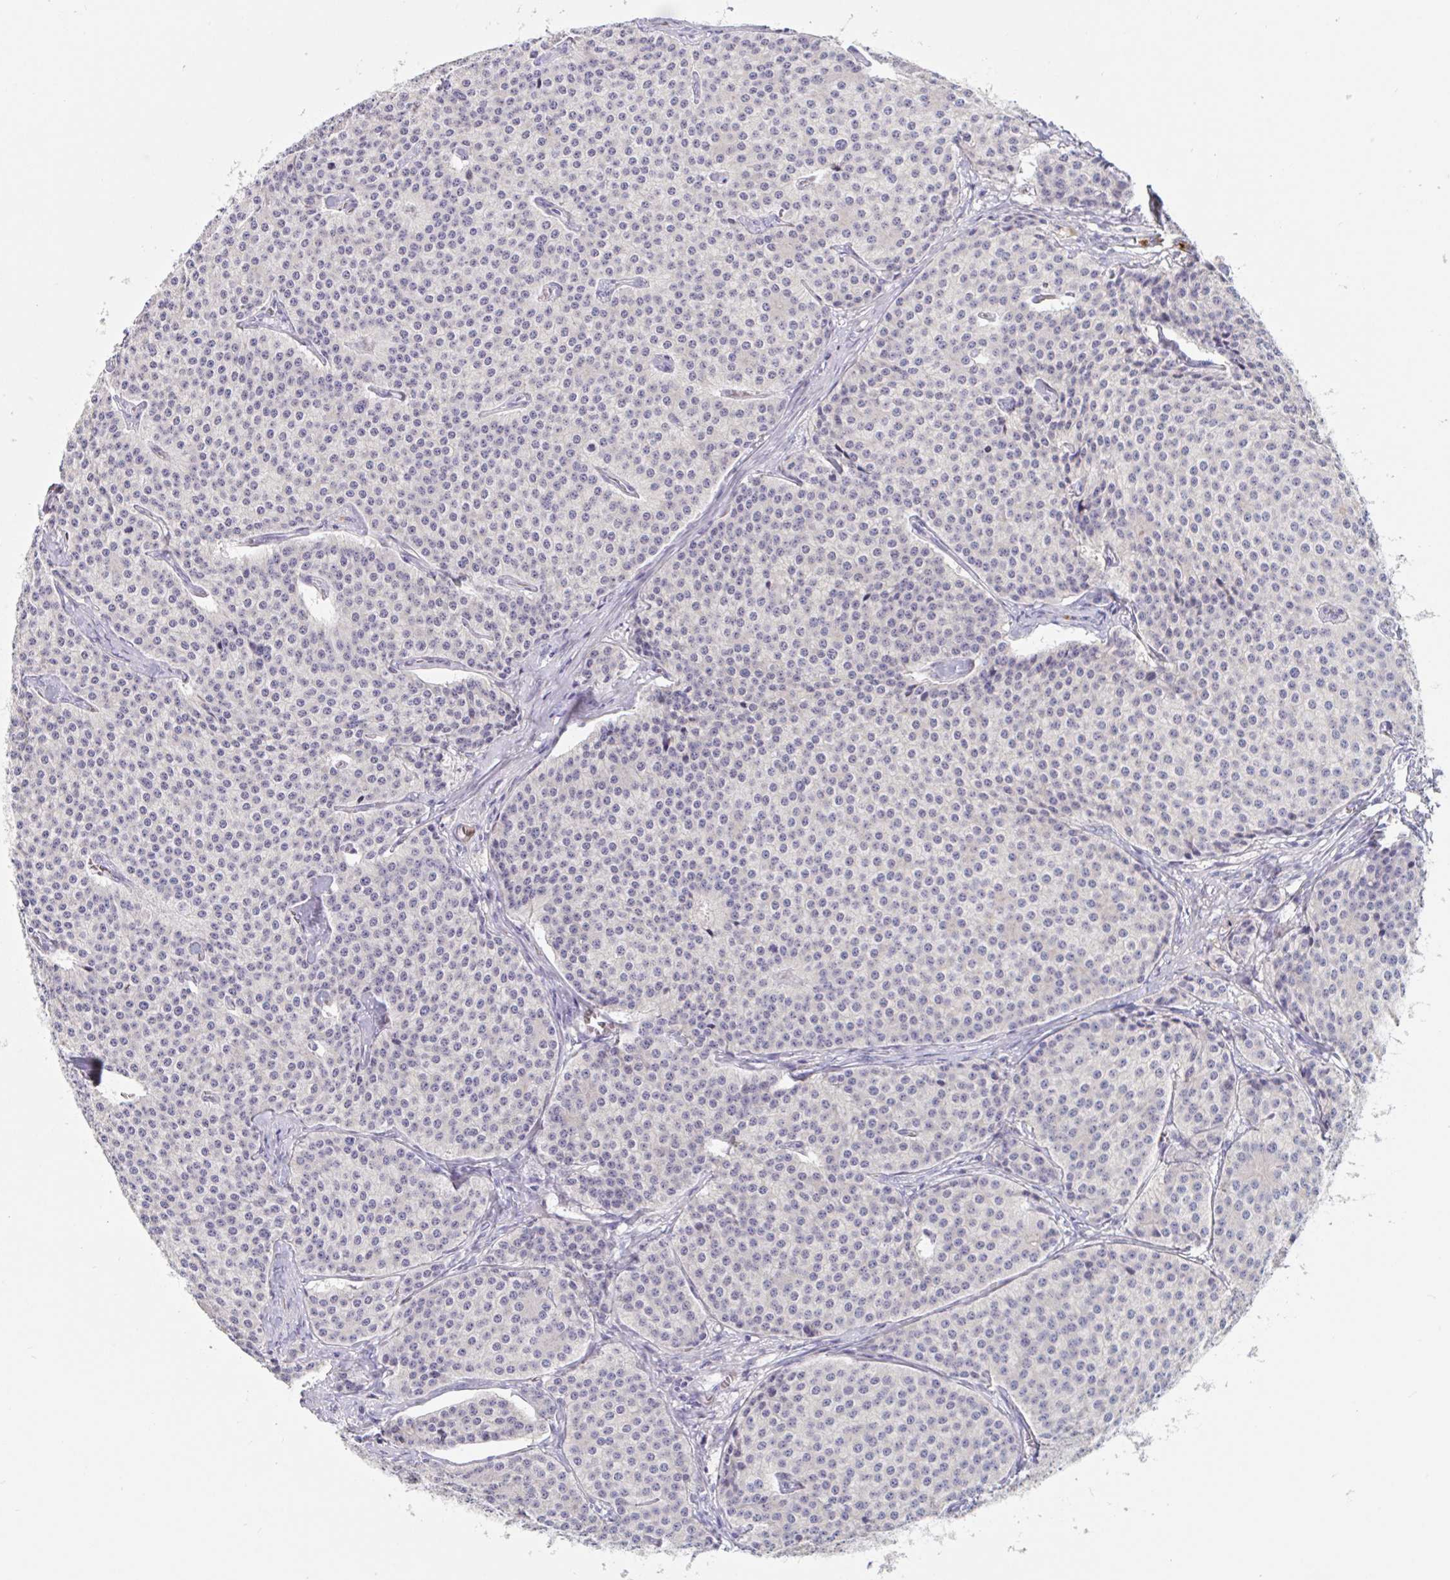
{"staining": {"intensity": "negative", "quantity": "none", "location": "none"}, "tissue": "carcinoid", "cell_type": "Tumor cells", "image_type": "cancer", "snomed": [{"axis": "morphology", "description": "Carcinoid, malignant, NOS"}, {"axis": "topography", "description": "Small intestine"}], "caption": "Immunohistochemistry (IHC) of human carcinoid (malignant) reveals no expression in tumor cells.", "gene": "ZNHIT2", "patient": {"sex": "female", "age": 64}}